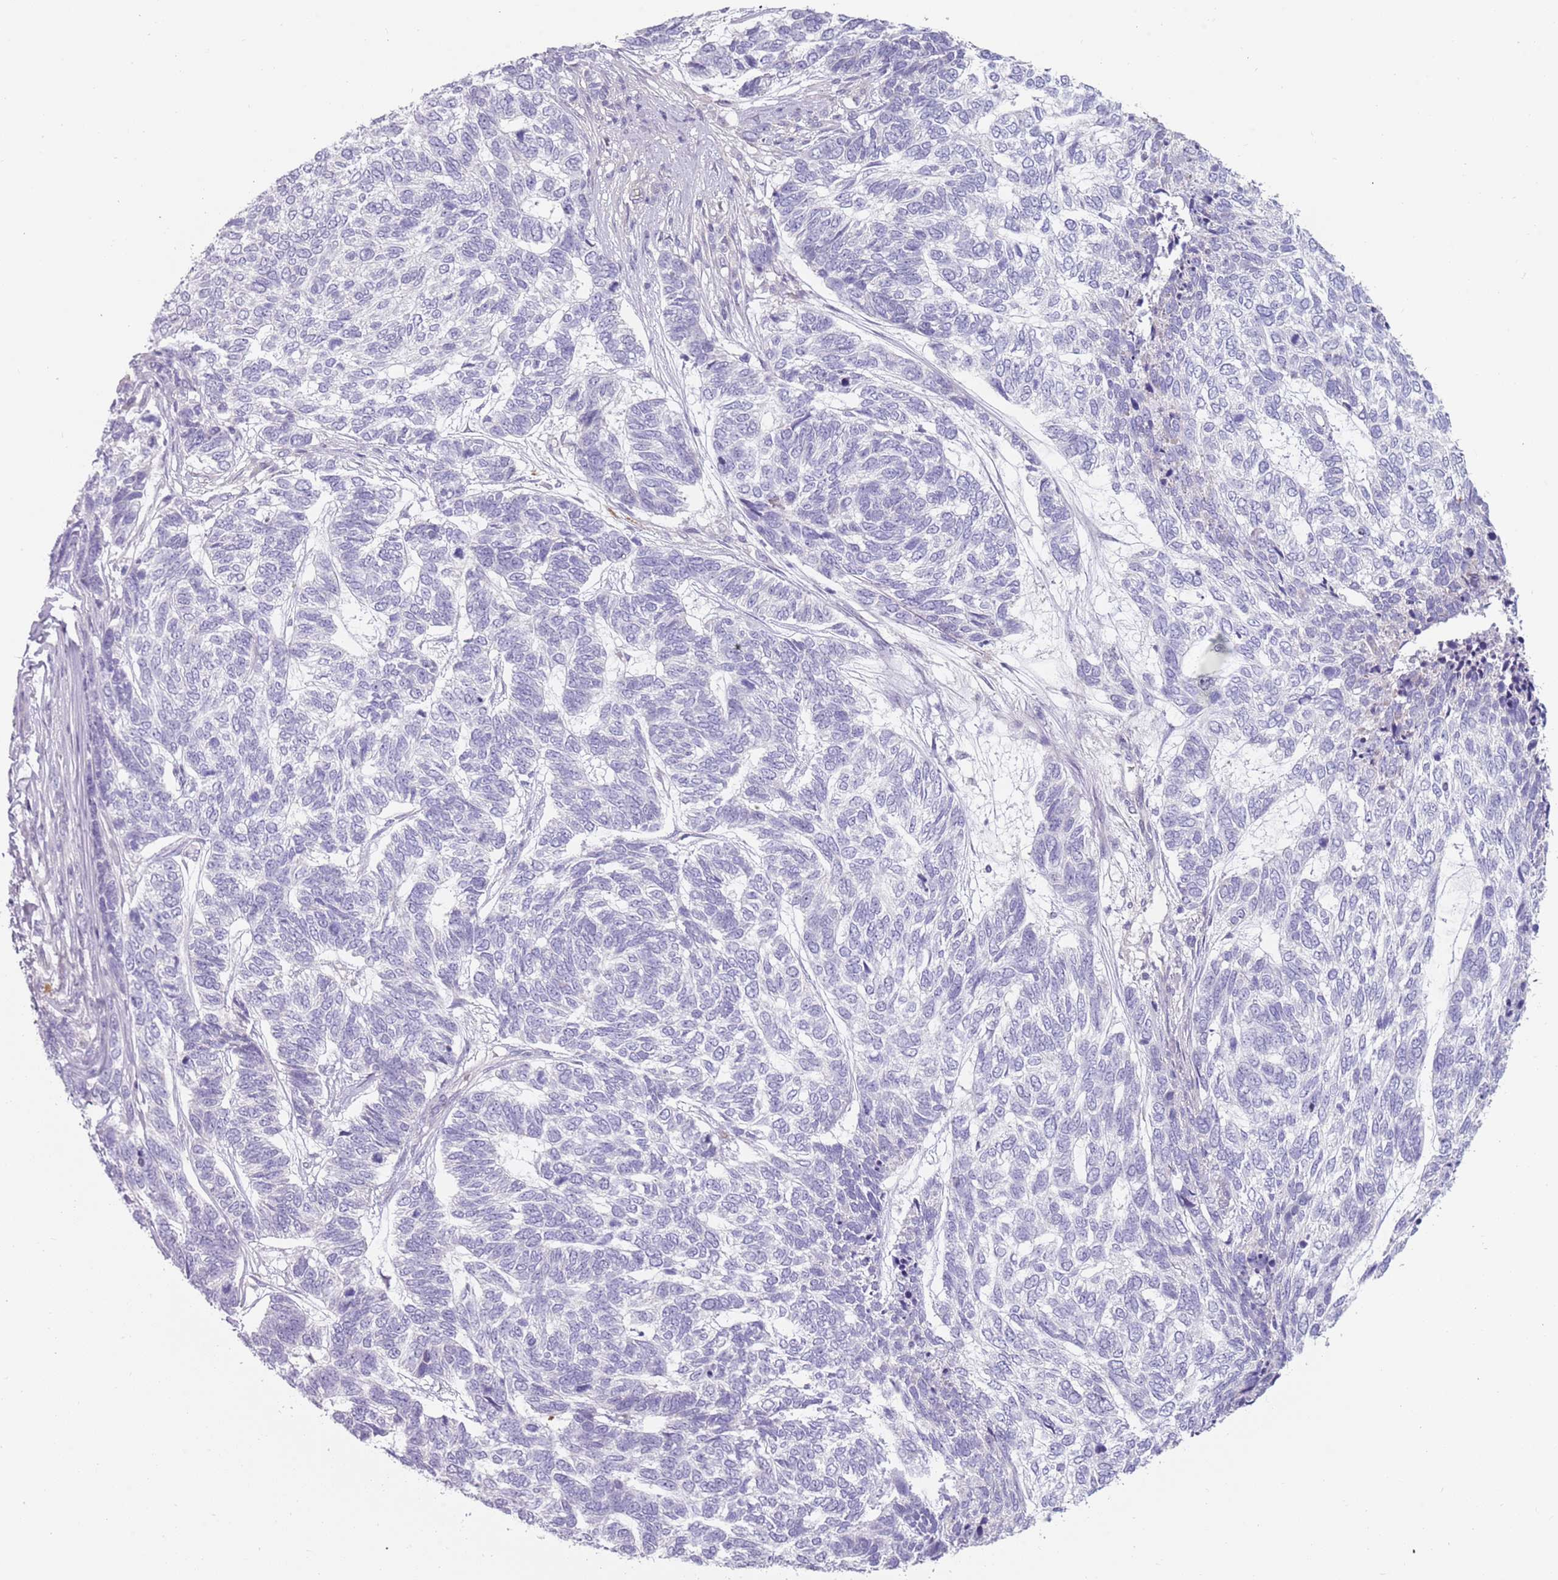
{"staining": {"intensity": "negative", "quantity": "none", "location": "none"}, "tissue": "skin cancer", "cell_type": "Tumor cells", "image_type": "cancer", "snomed": [{"axis": "morphology", "description": "Basal cell carcinoma"}, {"axis": "topography", "description": "Skin"}], "caption": "Skin cancer (basal cell carcinoma) stained for a protein using immunohistochemistry (IHC) demonstrates no staining tumor cells.", "gene": "DDX4", "patient": {"sex": "female", "age": 65}}